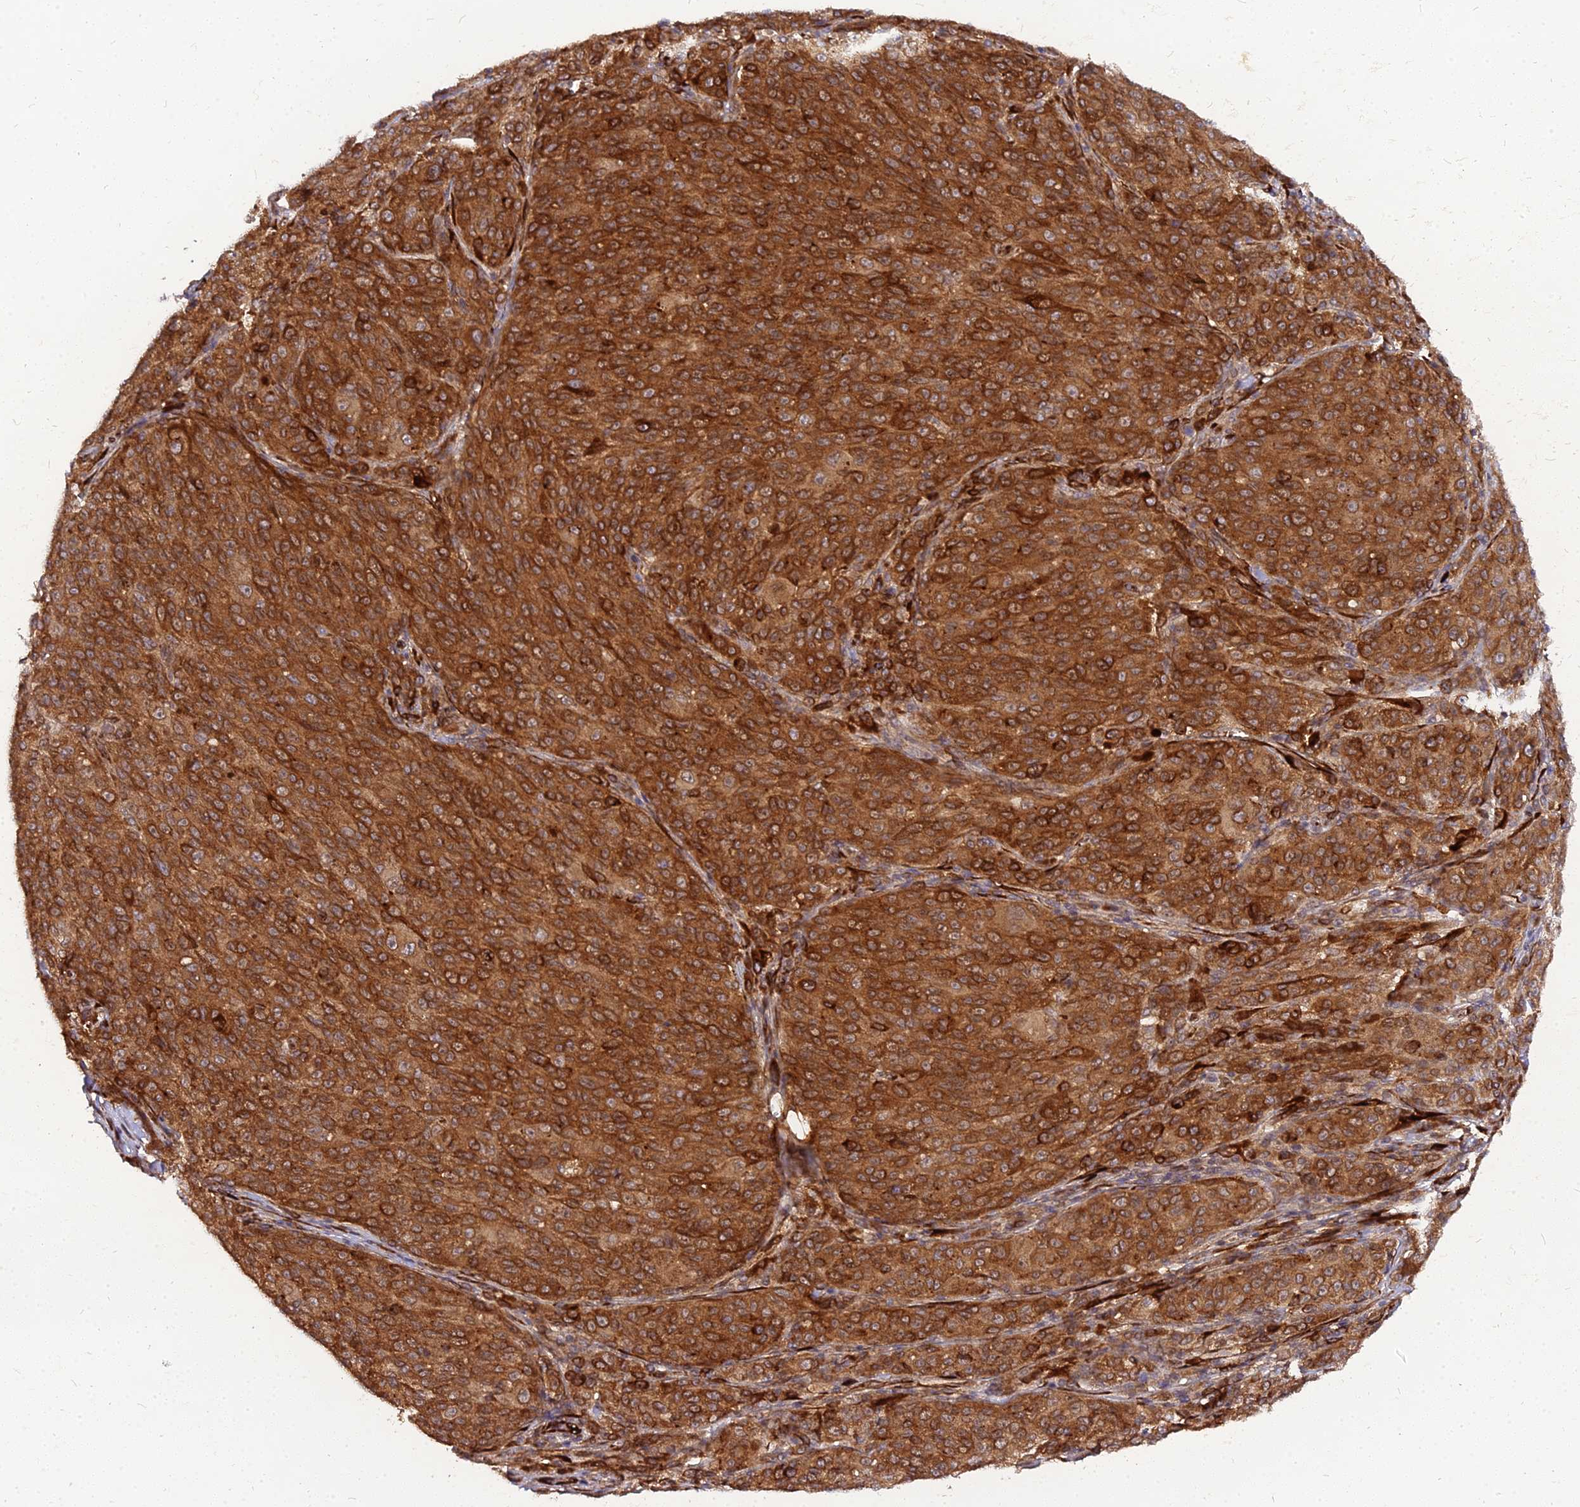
{"staining": {"intensity": "strong", "quantity": ">75%", "location": "cytoplasmic/membranous"}, "tissue": "melanoma", "cell_type": "Tumor cells", "image_type": "cancer", "snomed": [{"axis": "morphology", "description": "Malignant melanoma, NOS"}, {"axis": "topography", "description": "Skin"}], "caption": "IHC of melanoma exhibits high levels of strong cytoplasmic/membranous staining in about >75% of tumor cells.", "gene": "PDE4D", "patient": {"sex": "female", "age": 52}}